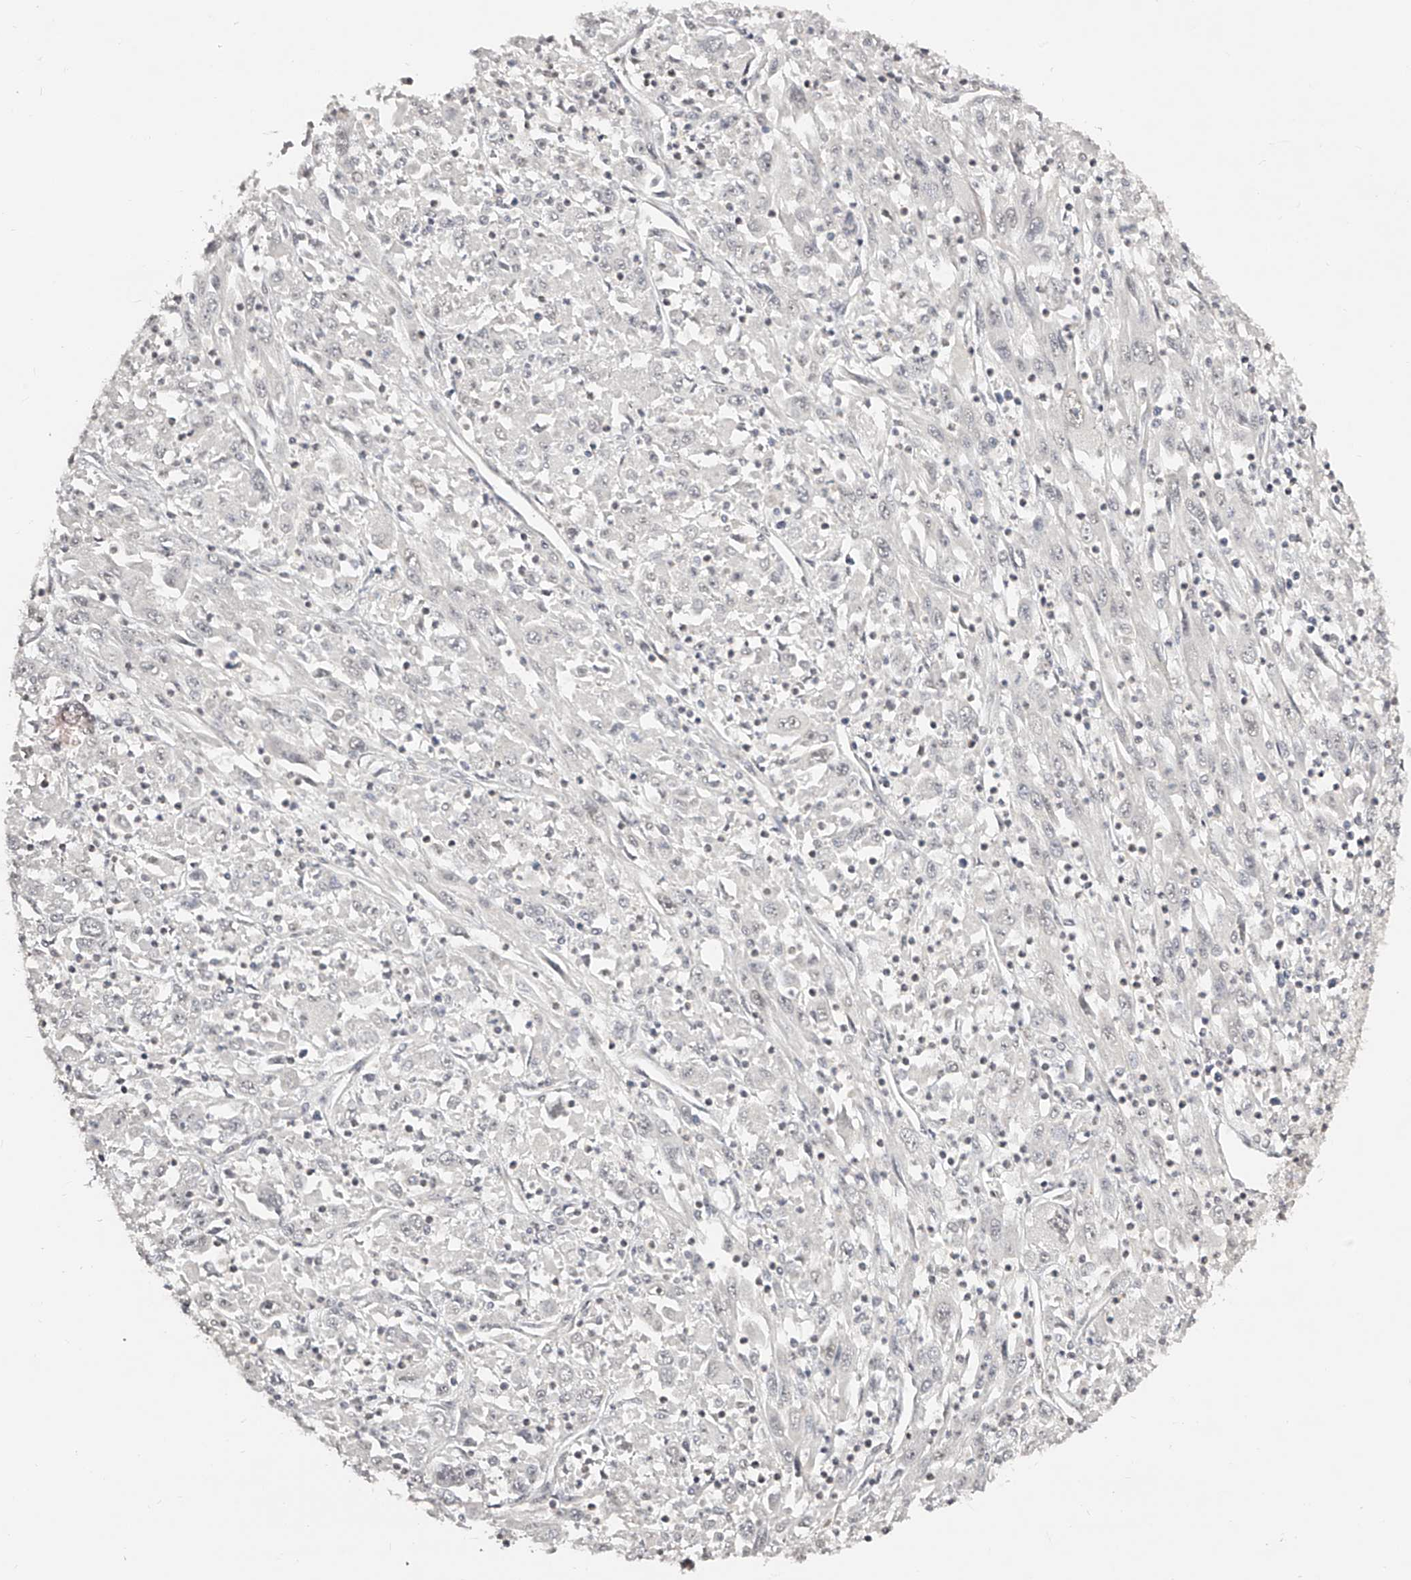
{"staining": {"intensity": "negative", "quantity": "none", "location": "none"}, "tissue": "melanoma", "cell_type": "Tumor cells", "image_type": "cancer", "snomed": [{"axis": "morphology", "description": "Malignant melanoma, Metastatic site"}, {"axis": "topography", "description": "Skin"}], "caption": "Immunohistochemistry (IHC) histopathology image of human melanoma stained for a protein (brown), which reveals no staining in tumor cells. The staining is performed using DAB brown chromogen with nuclei counter-stained in using hematoxylin.", "gene": "ZNF789", "patient": {"sex": "female", "age": 56}}